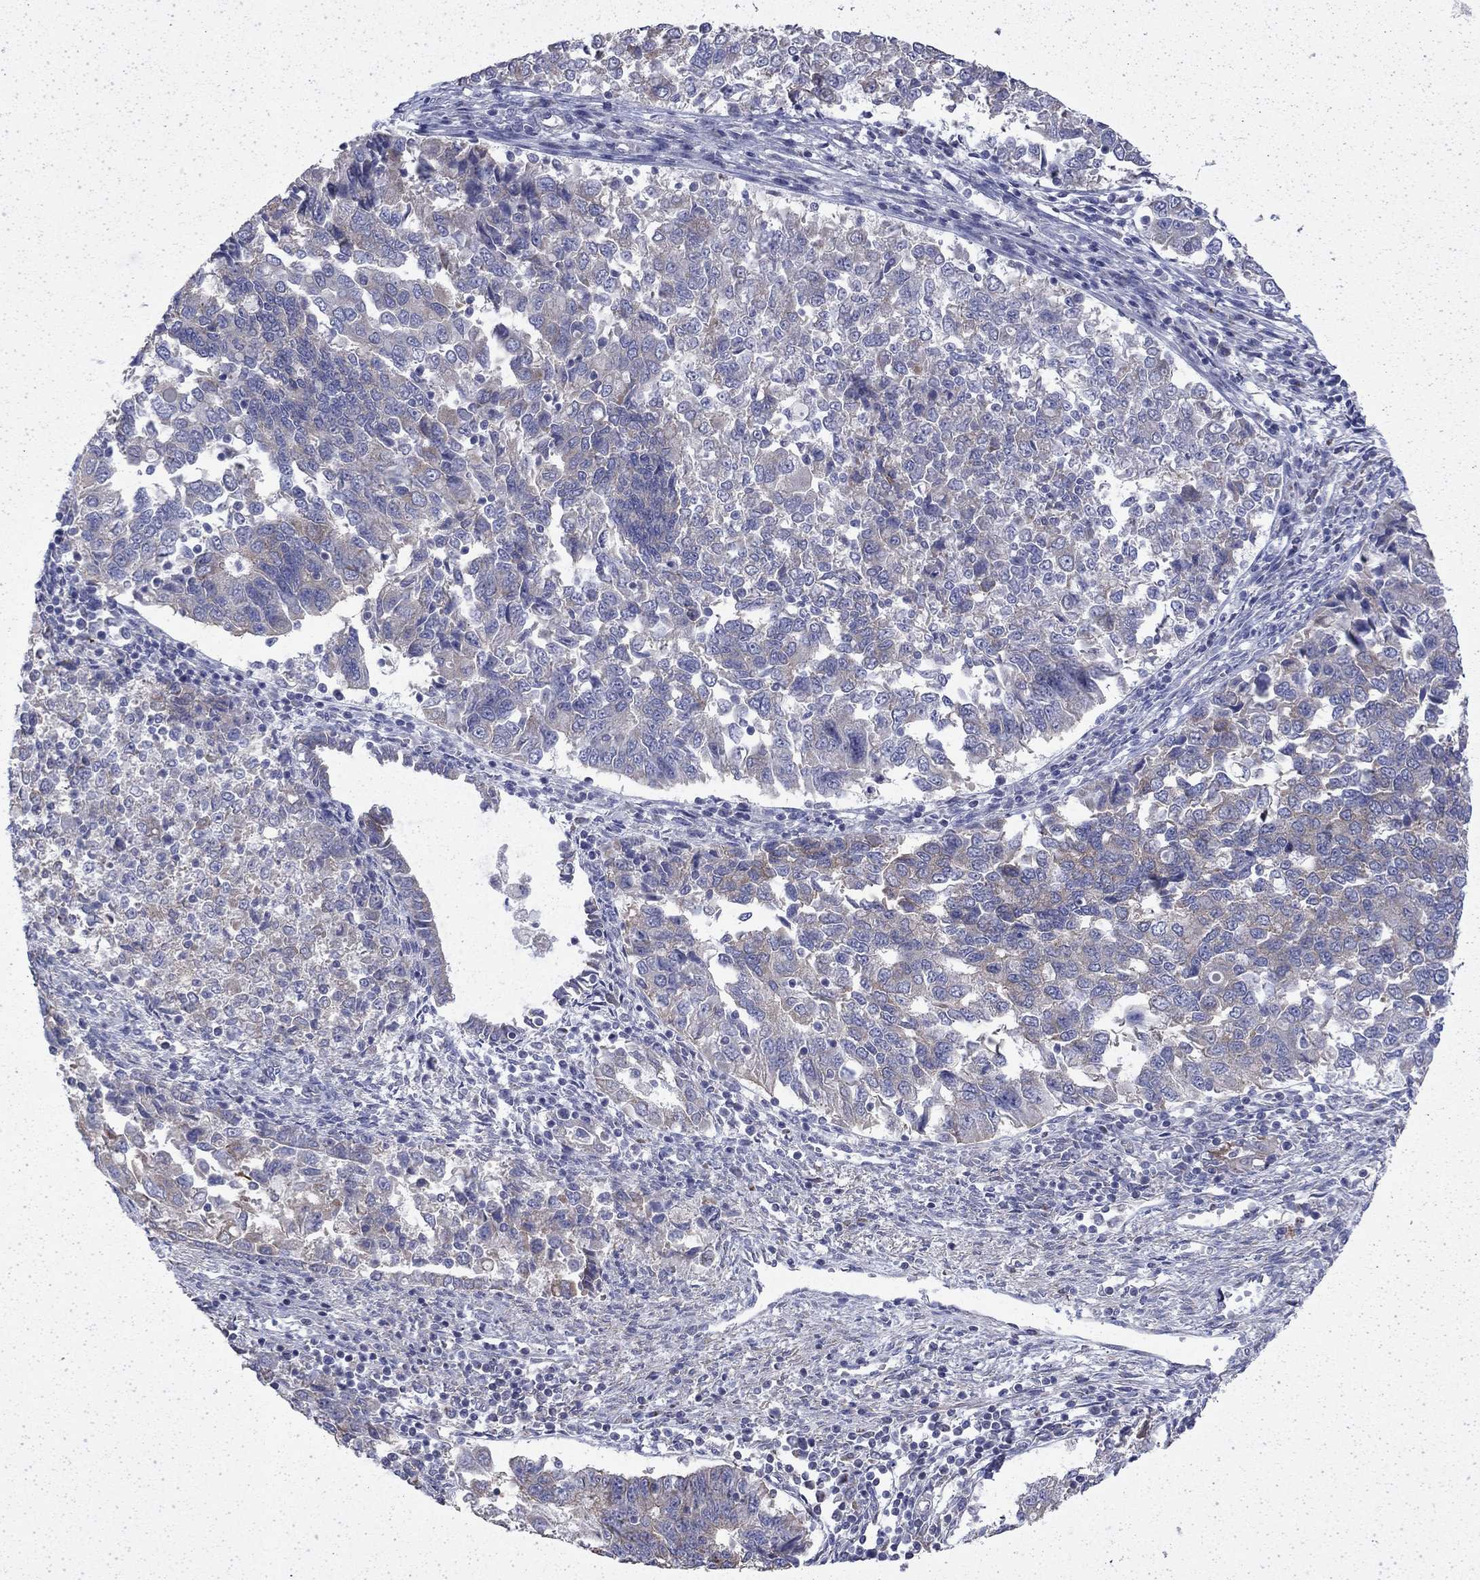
{"staining": {"intensity": "weak", "quantity": "<25%", "location": "cytoplasmic/membranous"}, "tissue": "endometrial cancer", "cell_type": "Tumor cells", "image_type": "cancer", "snomed": [{"axis": "morphology", "description": "Adenocarcinoma, NOS"}, {"axis": "topography", "description": "Endometrium"}], "caption": "Immunohistochemistry photomicrograph of neoplastic tissue: endometrial cancer (adenocarcinoma) stained with DAB (3,3'-diaminobenzidine) exhibits no significant protein expression in tumor cells.", "gene": "DTNA", "patient": {"sex": "female", "age": 43}}